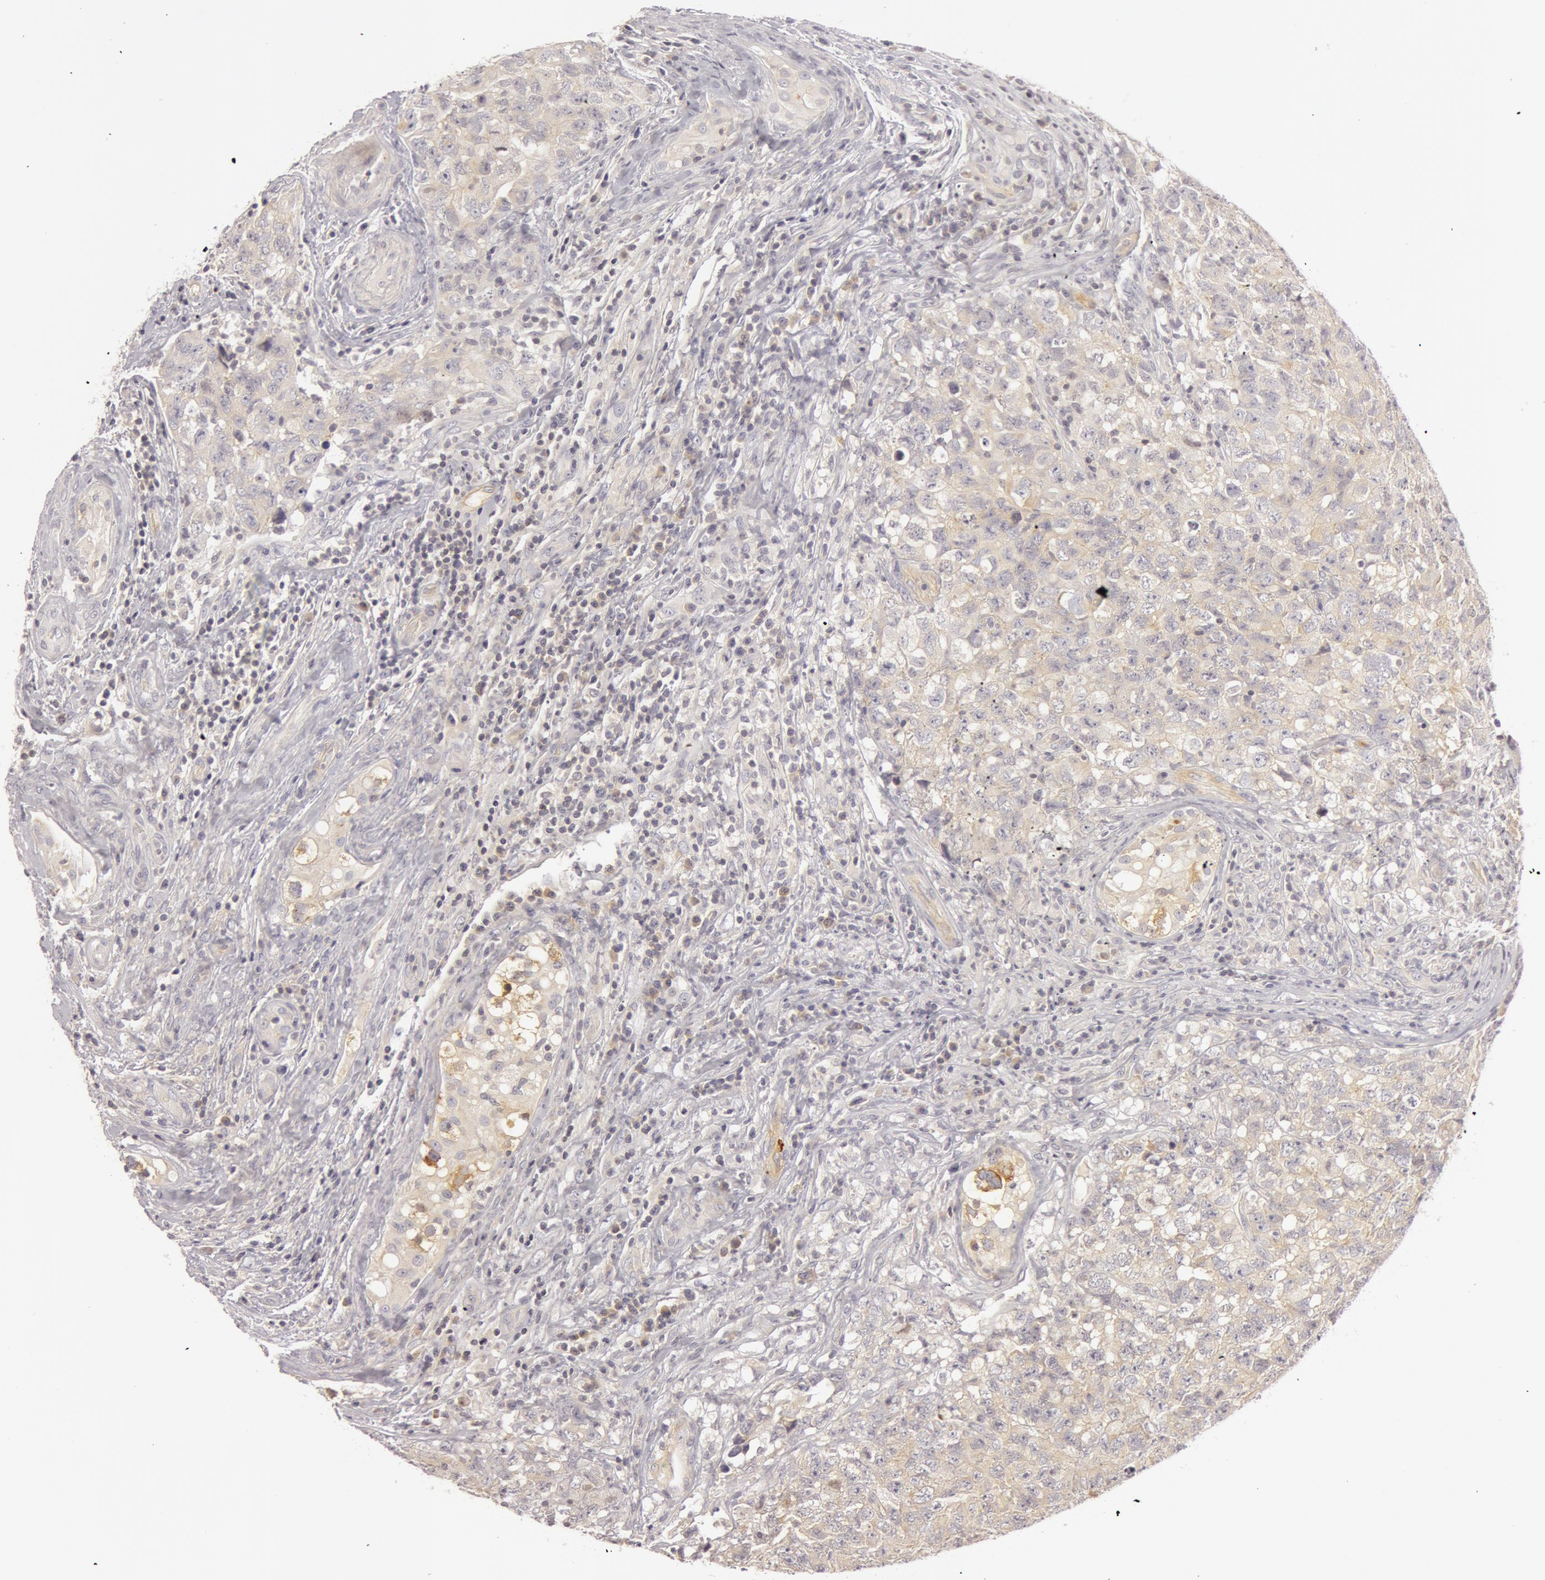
{"staining": {"intensity": "weak", "quantity": "25%-75%", "location": "cytoplasmic/membranous"}, "tissue": "testis cancer", "cell_type": "Tumor cells", "image_type": "cancer", "snomed": [{"axis": "morphology", "description": "Carcinoma, Embryonal, NOS"}, {"axis": "topography", "description": "Testis"}], "caption": "Tumor cells demonstrate weak cytoplasmic/membranous staining in about 25%-75% of cells in embryonal carcinoma (testis). (brown staining indicates protein expression, while blue staining denotes nuclei).", "gene": "RALGAPA1", "patient": {"sex": "male", "age": 31}}